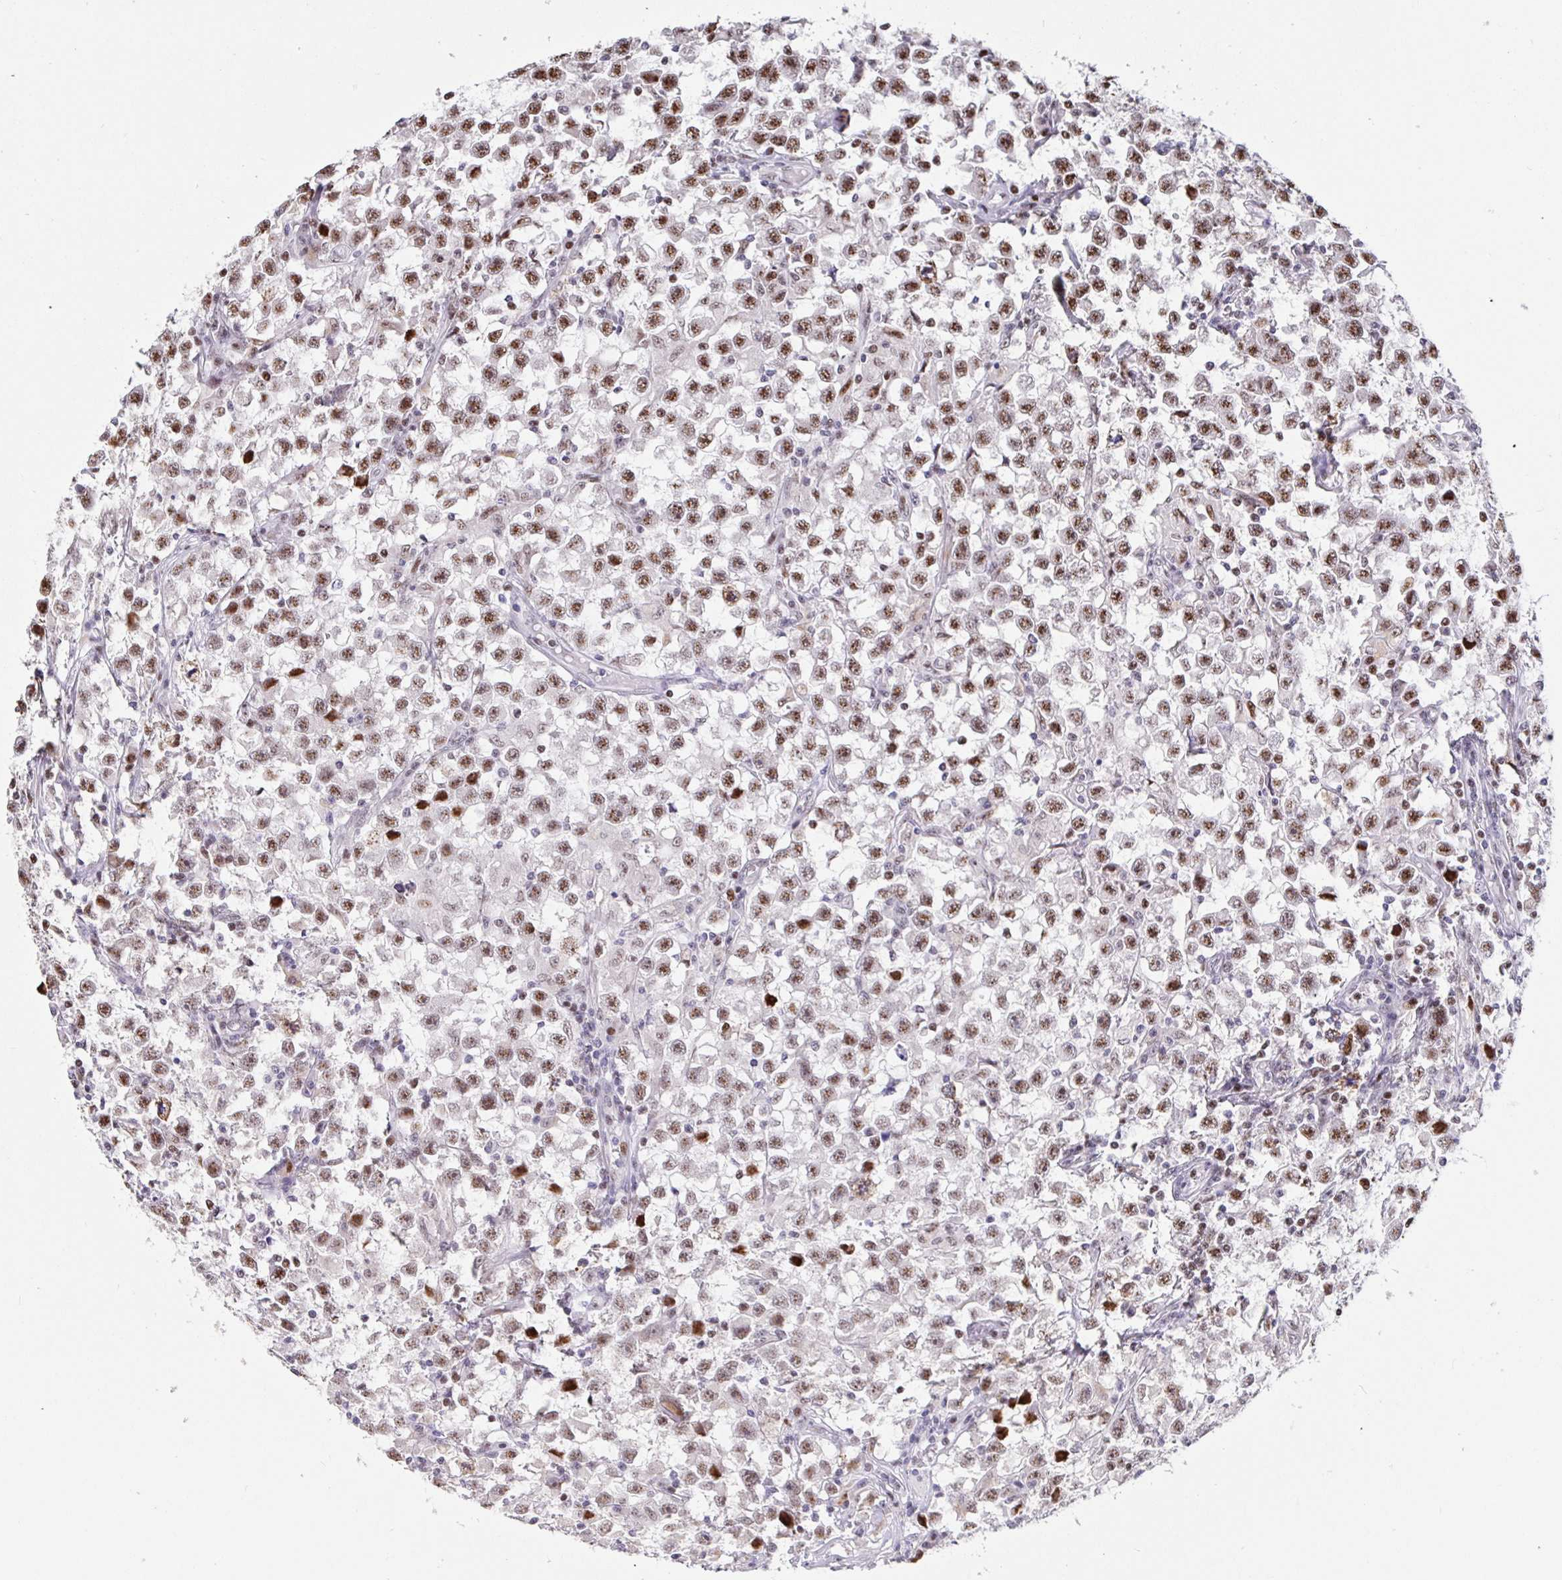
{"staining": {"intensity": "moderate", "quantity": ">75%", "location": "nuclear"}, "tissue": "testis cancer", "cell_type": "Tumor cells", "image_type": "cancer", "snomed": [{"axis": "morphology", "description": "Seminoma, NOS"}, {"axis": "topography", "description": "Testis"}], "caption": "Testis seminoma was stained to show a protein in brown. There is medium levels of moderate nuclear staining in about >75% of tumor cells. (DAB = brown stain, brightfield microscopy at high magnification).", "gene": "SETD5", "patient": {"sex": "male", "age": 33}}